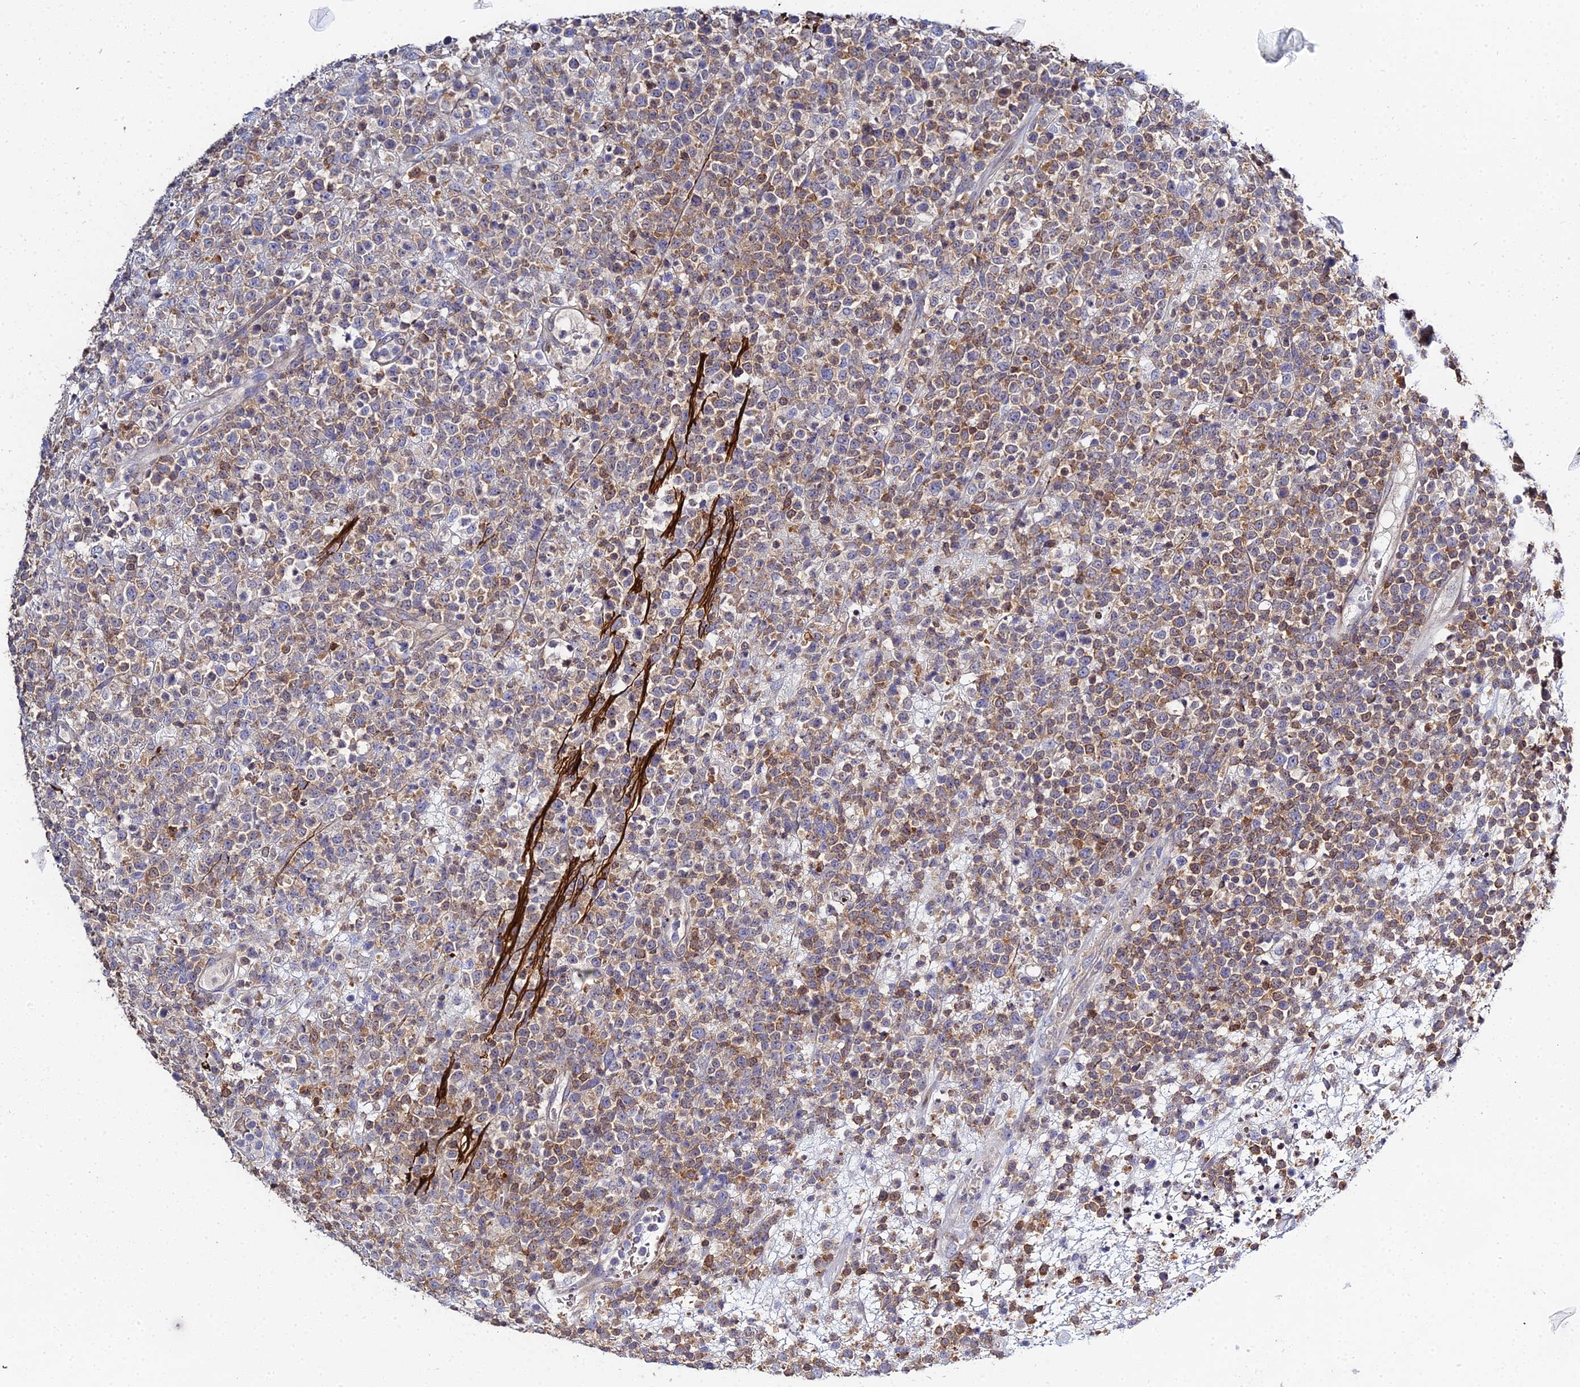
{"staining": {"intensity": "moderate", "quantity": ">75%", "location": "cytoplasmic/membranous"}, "tissue": "lymphoma", "cell_type": "Tumor cells", "image_type": "cancer", "snomed": [{"axis": "morphology", "description": "Malignant lymphoma, non-Hodgkin's type, High grade"}, {"axis": "topography", "description": "Colon"}], "caption": "Tumor cells exhibit medium levels of moderate cytoplasmic/membranous positivity in approximately >75% of cells in high-grade malignant lymphoma, non-Hodgkin's type.", "gene": "APOBEC3H", "patient": {"sex": "female", "age": 53}}